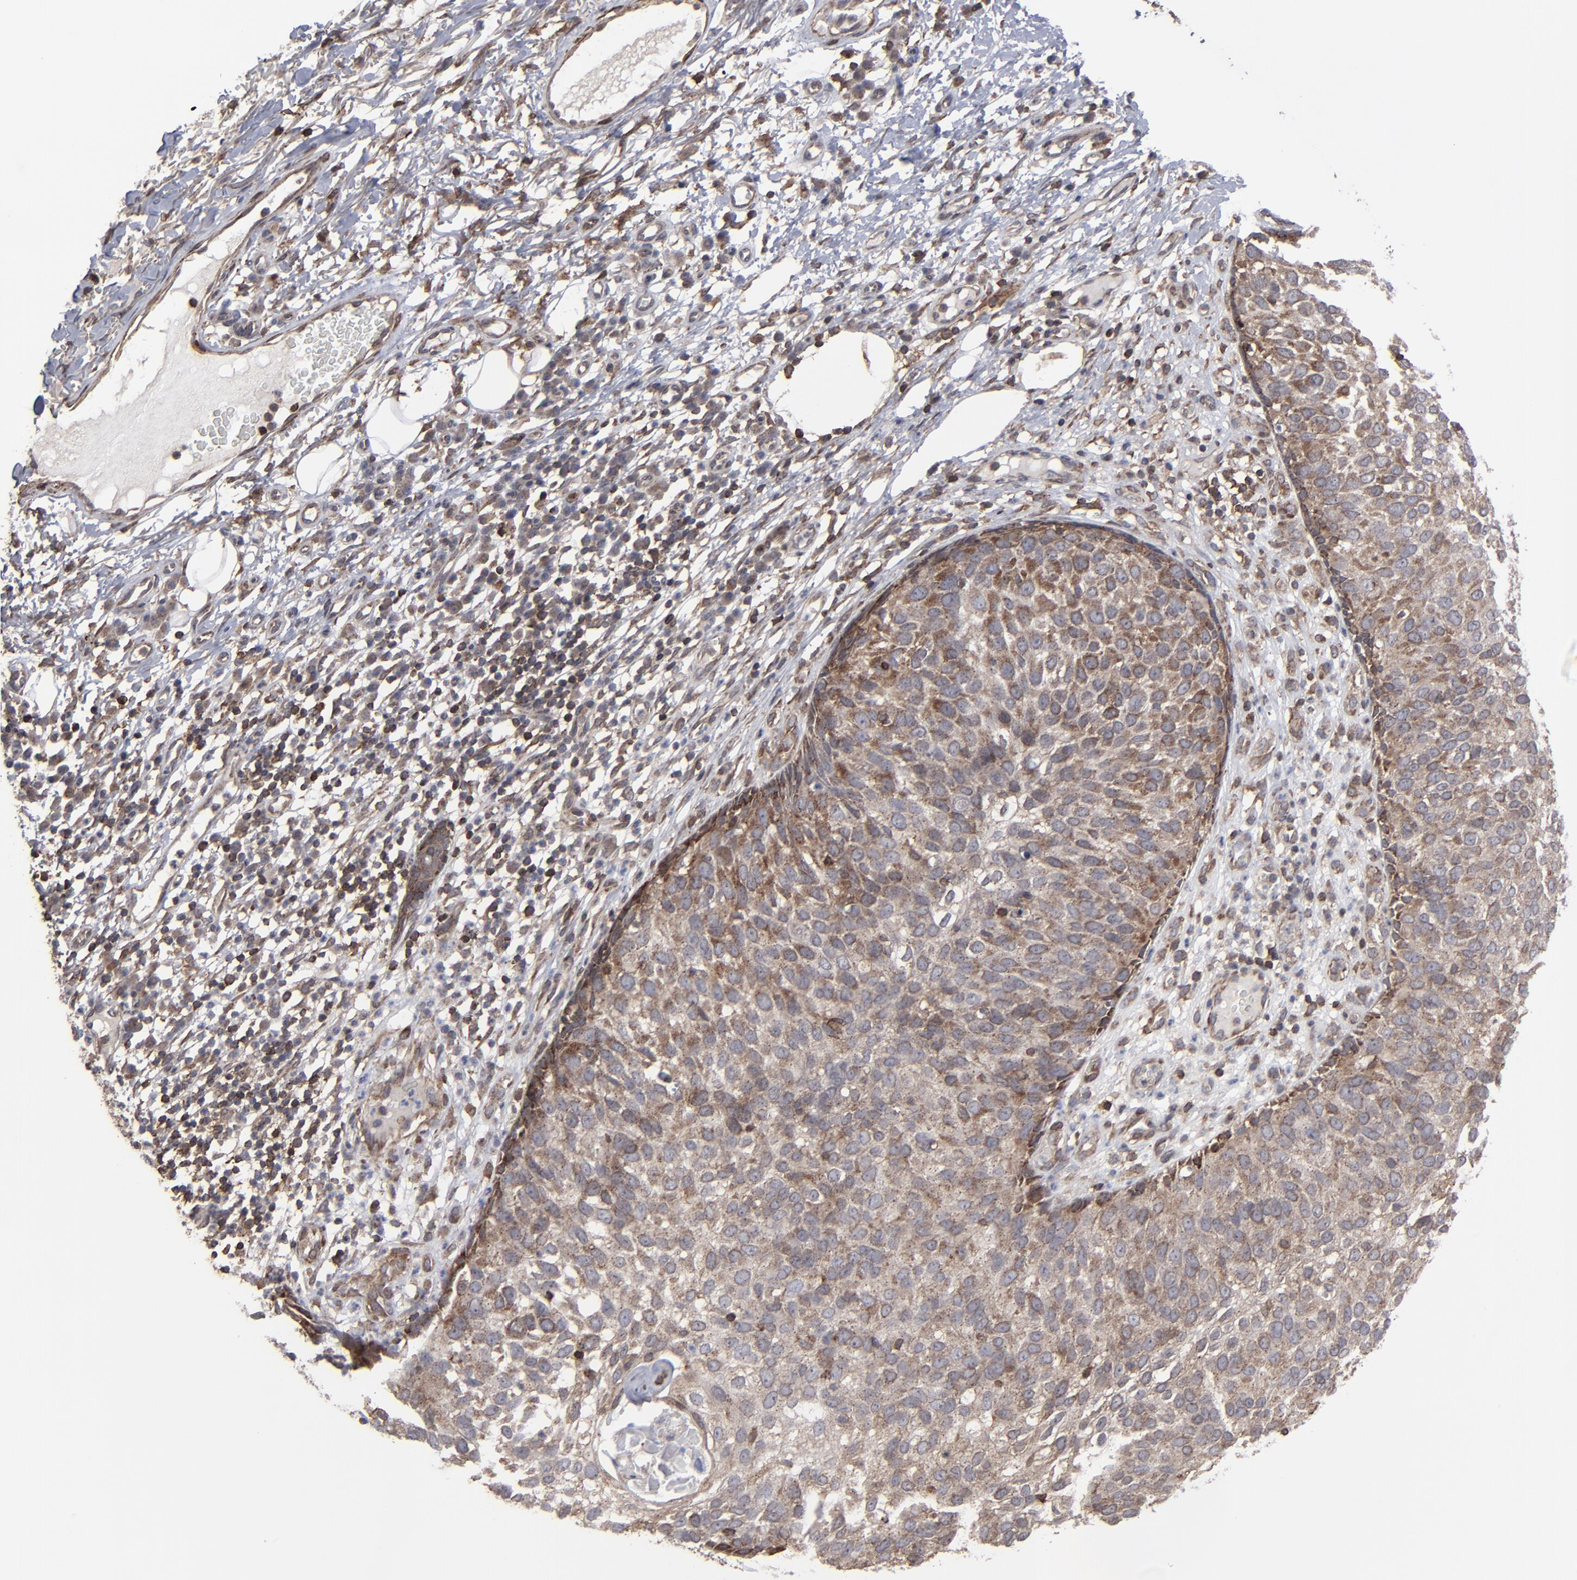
{"staining": {"intensity": "moderate", "quantity": ">75%", "location": "cytoplasmic/membranous,nuclear"}, "tissue": "skin cancer", "cell_type": "Tumor cells", "image_type": "cancer", "snomed": [{"axis": "morphology", "description": "Squamous cell carcinoma, NOS"}, {"axis": "topography", "description": "Skin"}], "caption": "Brown immunohistochemical staining in human squamous cell carcinoma (skin) demonstrates moderate cytoplasmic/membranous and nuclear staining in about >75% of tumor cells.", "gene": "KIAA2026", "patient": {"sex": "male", "age": 87}}